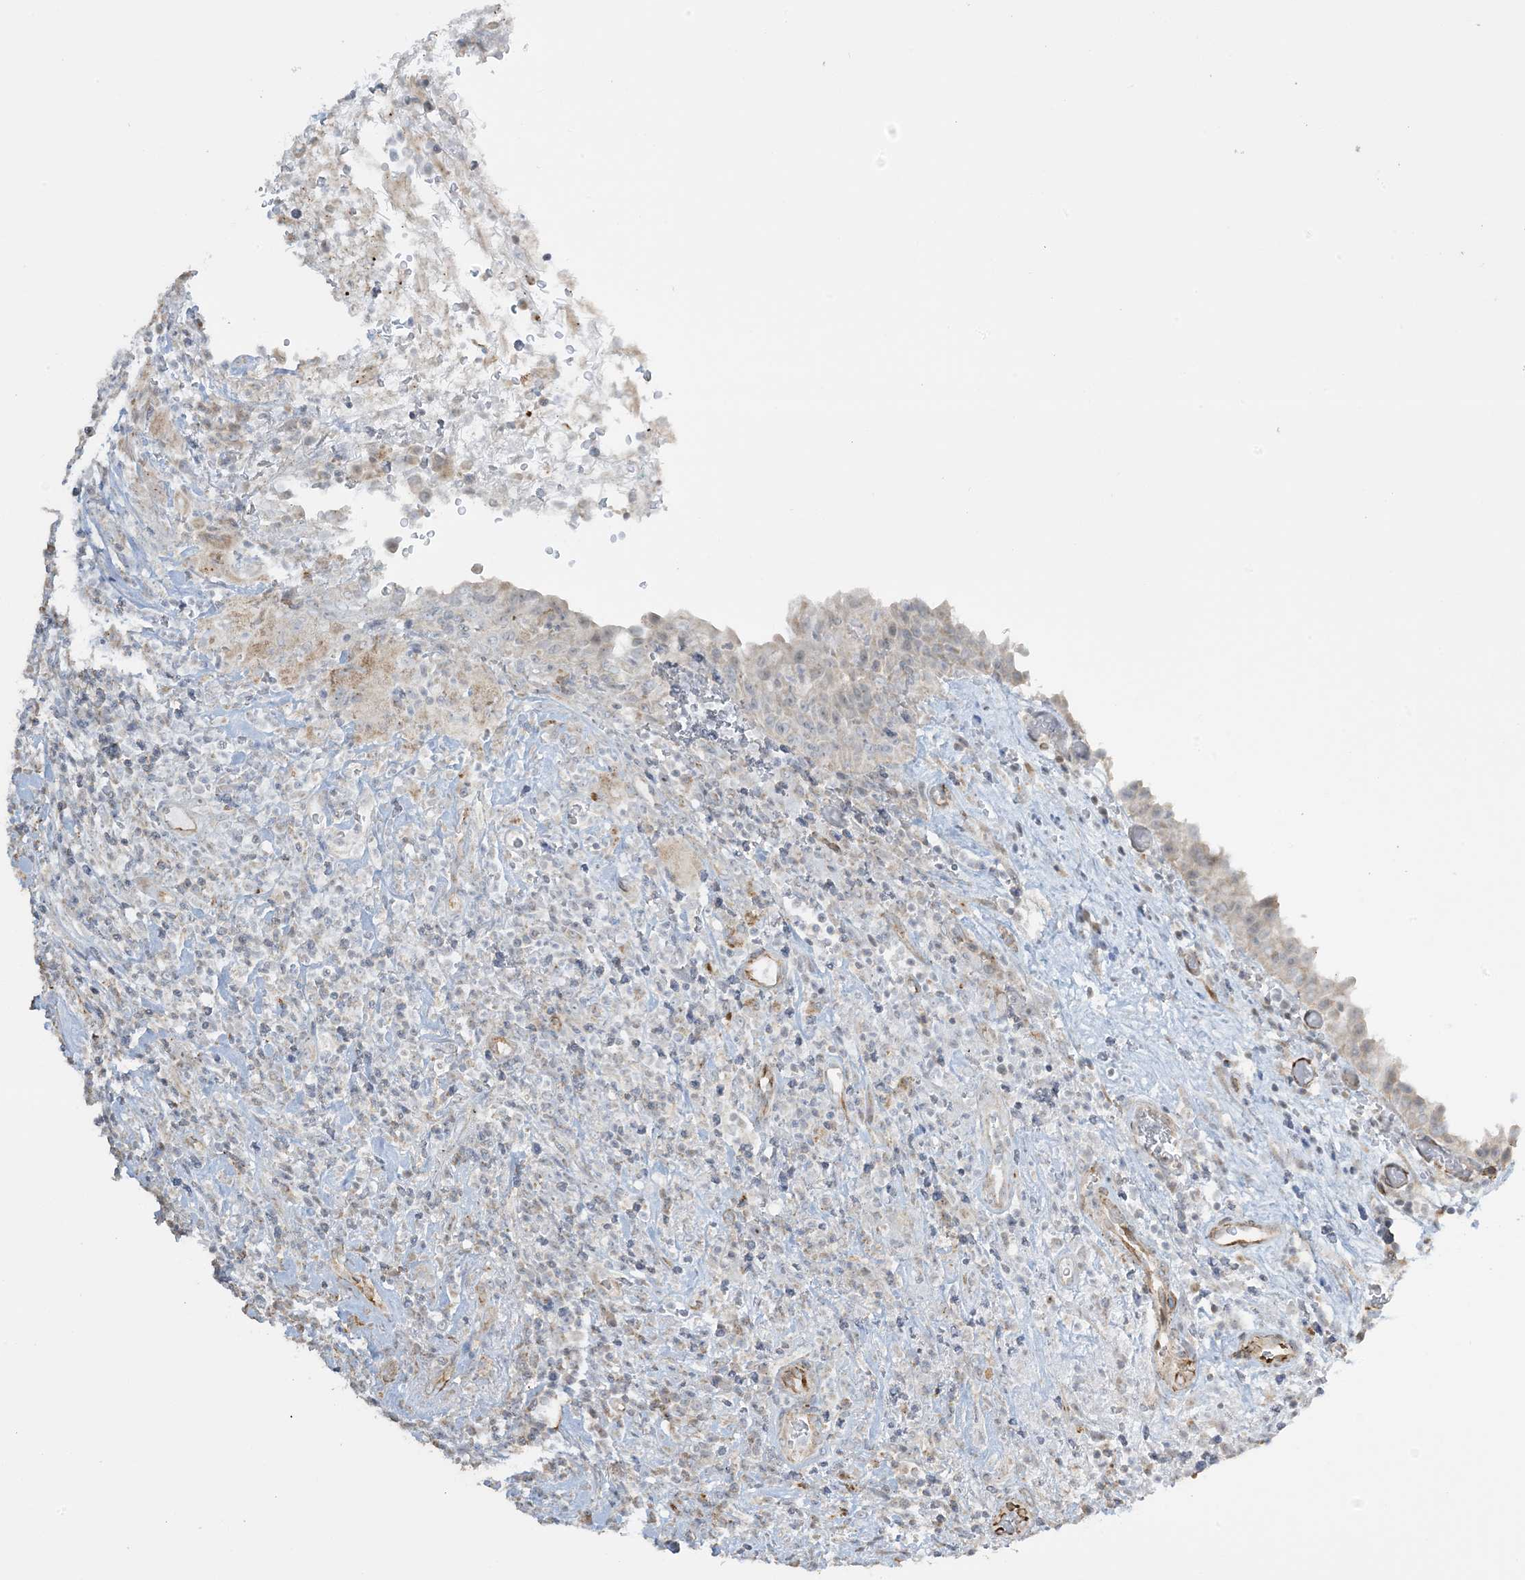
{"staining": {"intensity": "negative", "quantity": "none", "location": "none"}, "tissue": "urinary bladder", "cell_type": "Urothelial cells", "image_type": "normal", "snomed": [{"axis": "morphology", "description": "Normal tissue, NOS"}, {"axis": "morphology", "description": "Inflammation, NOS"}, {"axis": "topography", "description": "Urinary bladder"}], "caption": "Protein analysis of benign urinary bladder demonstrates no significant staining in urothelial cells.", "gene": "AGA", "patient": {"sex": "female", "age": 75}}